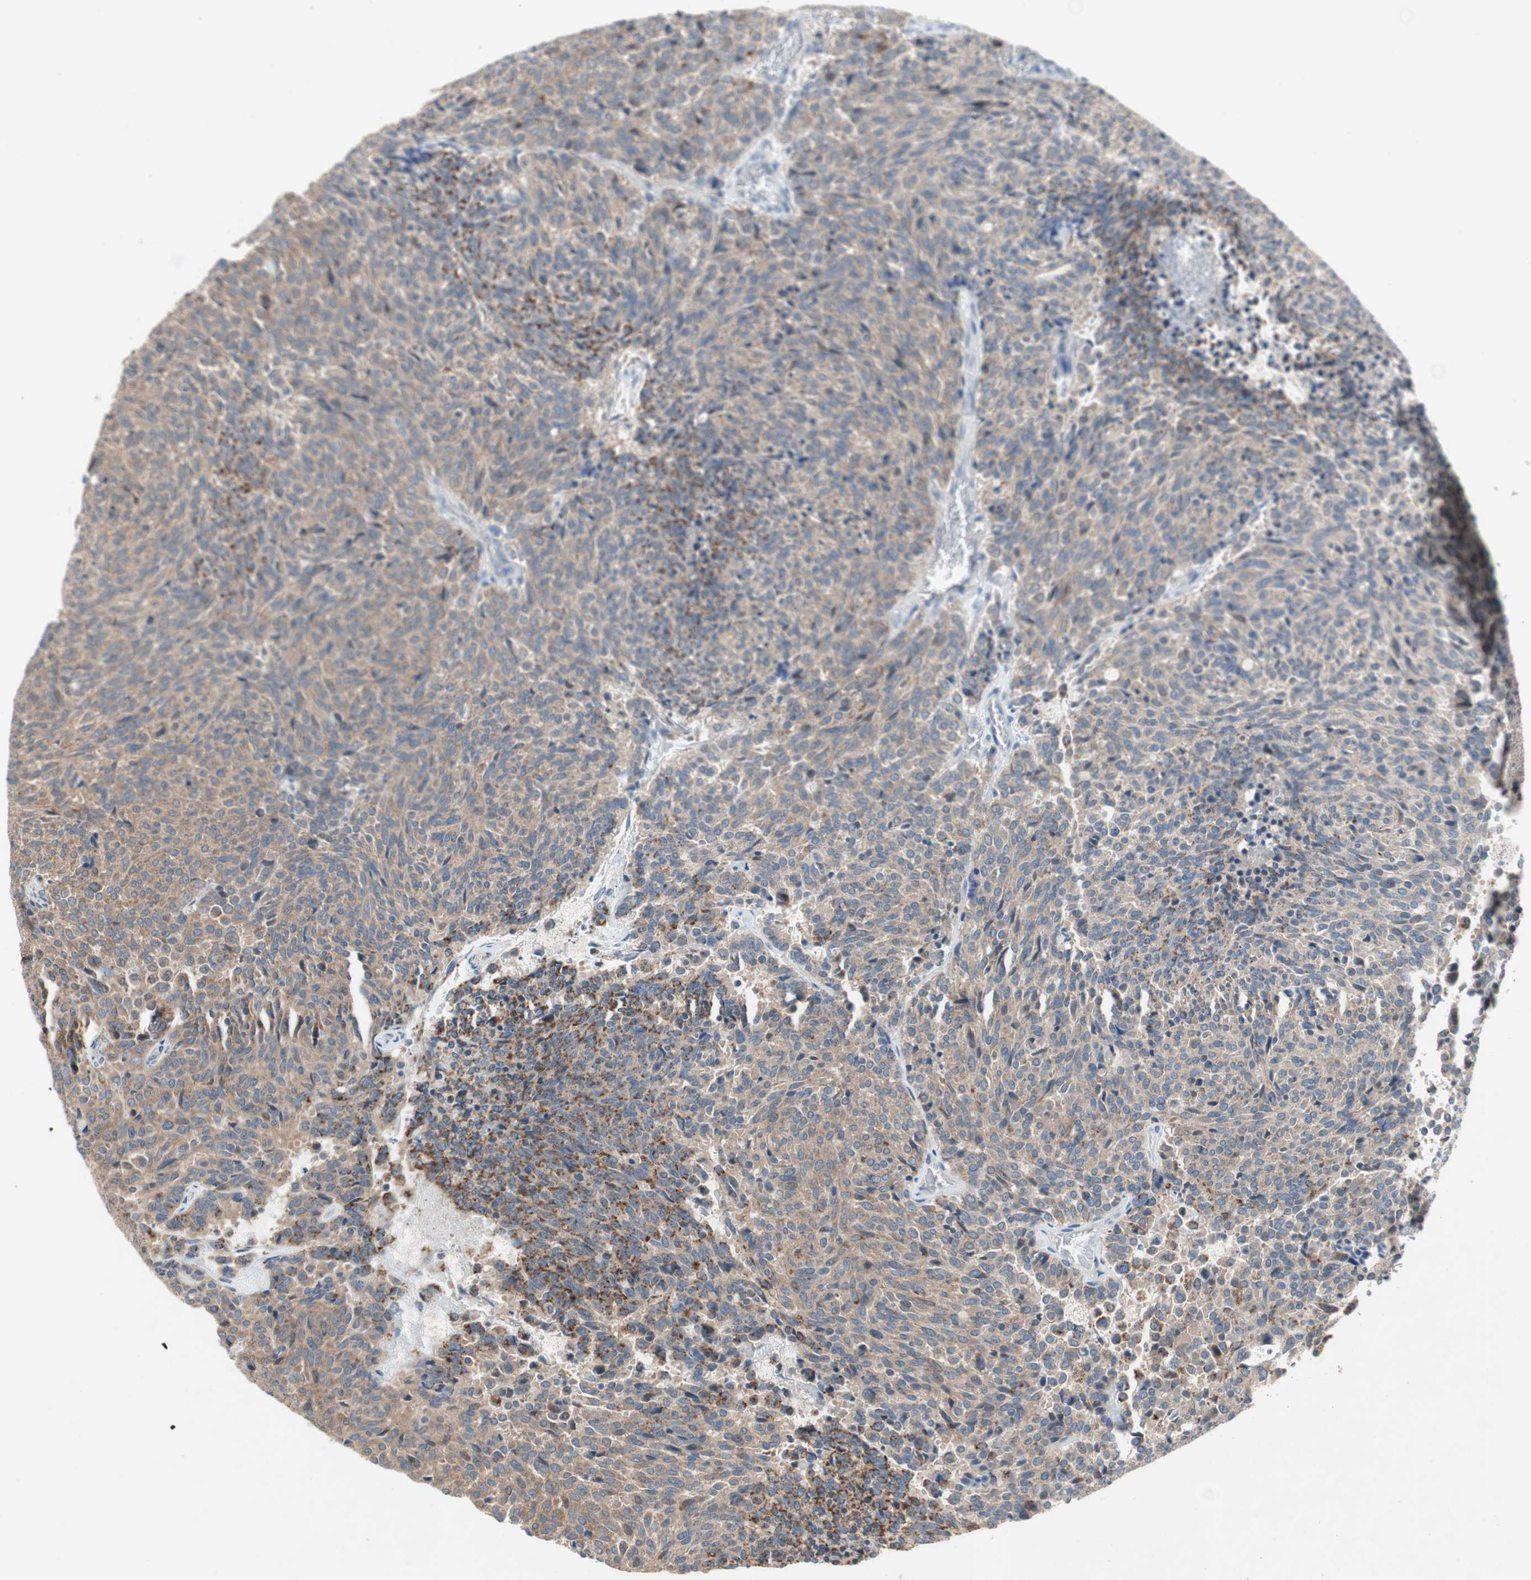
{"staining": {"intensity": "weak", "quantity": ">75%", "location": "cytoplasmic/membranous"}, "tissue": "carcinoid", "cell_type": "Tumor cells", "image_type": "cancer", "snomed": [{"axis": "morphology", "description": "Carcinoid, malignant, NOS"}, {"axis": "topography", "description": "Pancreas"}], "caption": "Immunohistochemistry (IHC) micrograph of human carcinoid stained for a protein (brown), which demonstrates low levels of weak cytoplasmic/membranous positivity in about >75% of tumor cells.", "gene": "NCLN", "patient": {"sex": "female", "age": 54}}